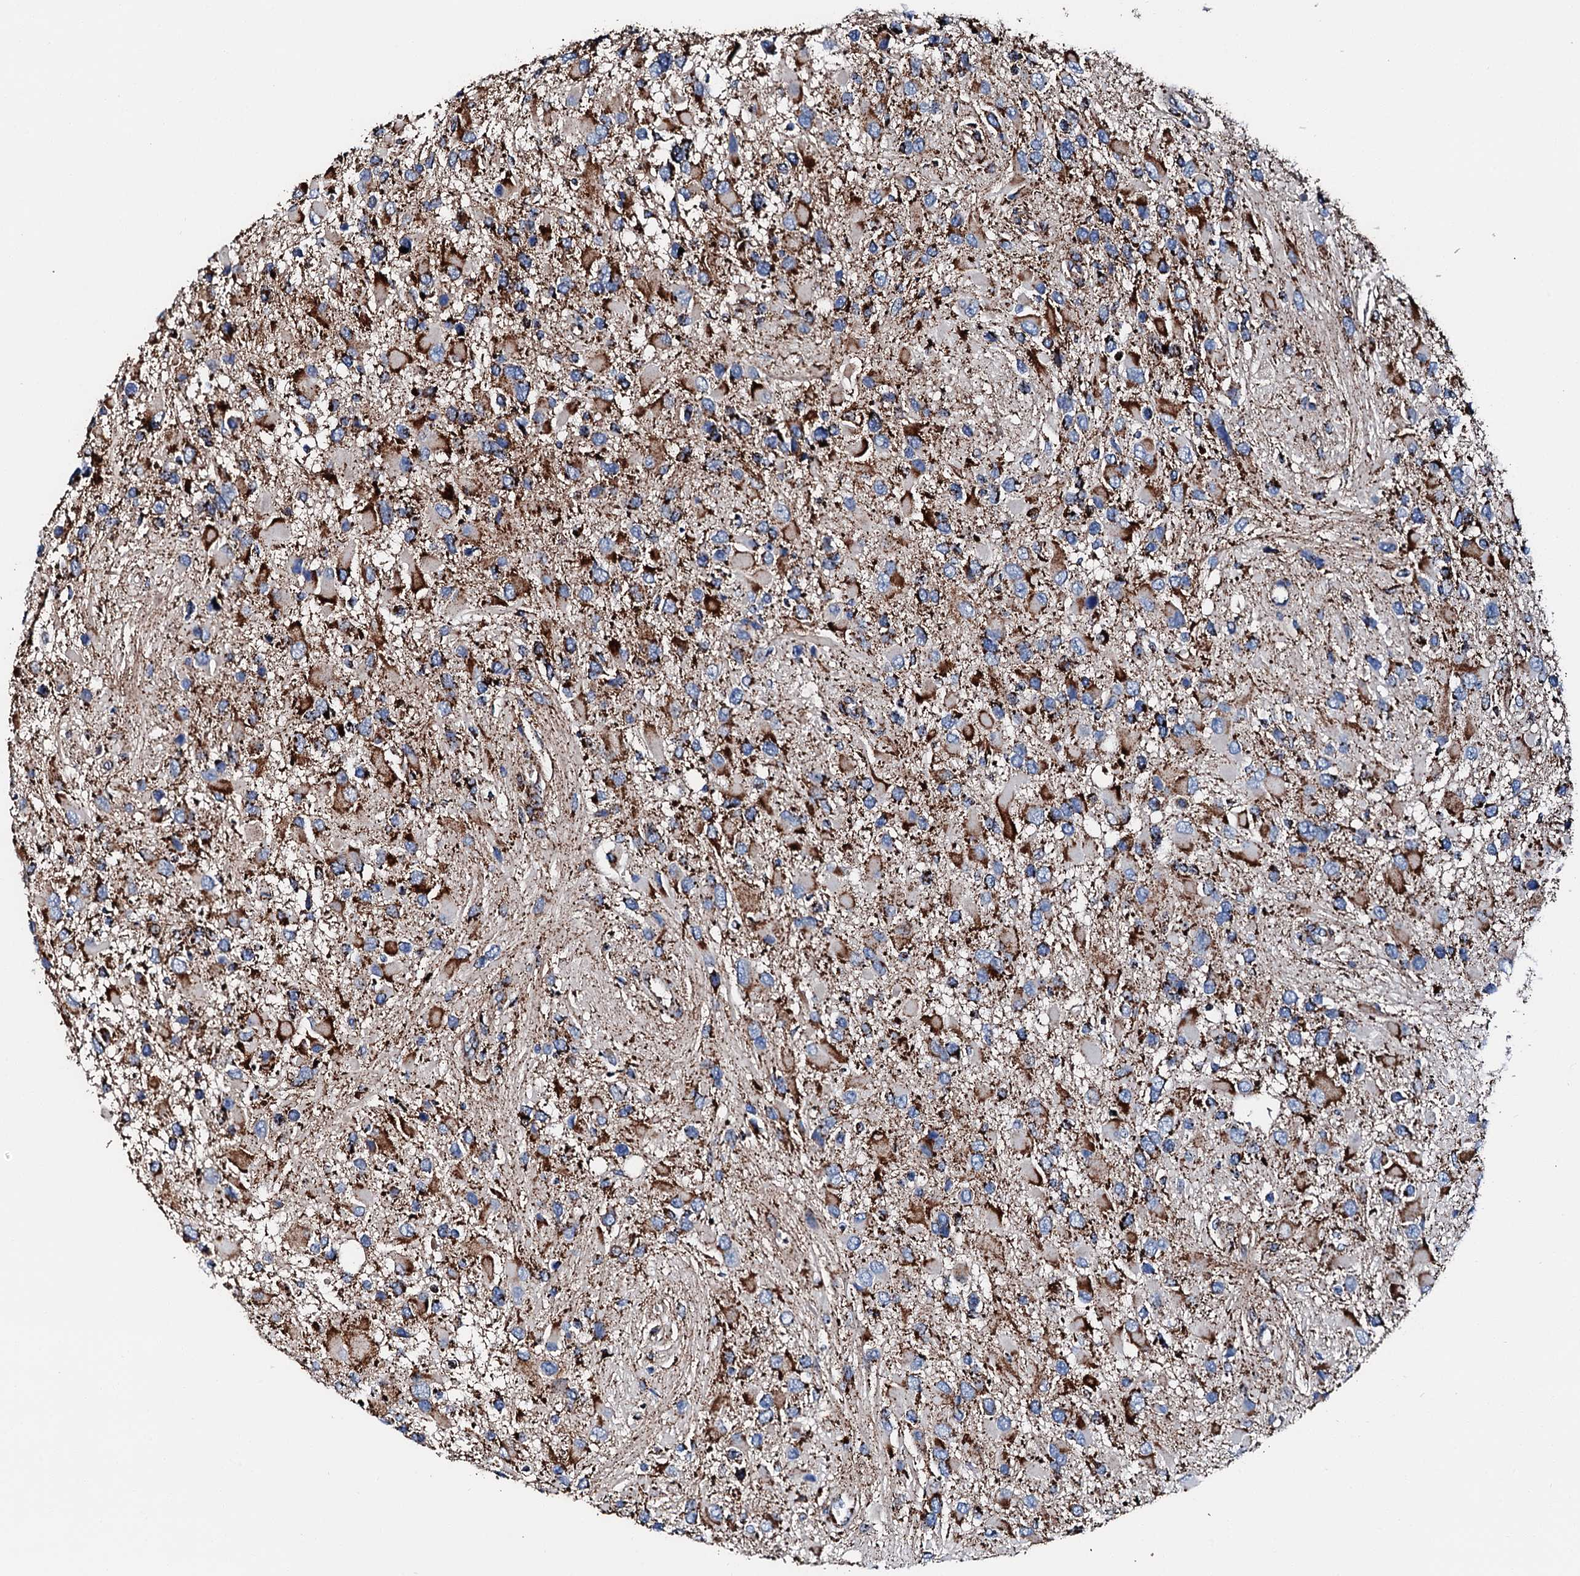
{"staining": {"intensity": "strong", "quantity": "25%-75%", "location": "cytoplasmic/membranous"}, "tissue": "glioma", "cell_type": "Tumor cells", "image_type": "cancer", "snomed": [{"axis": "morphology", "description": "Glioma, malignant, High grade"}, {"axis": "topography", "description": "Brain"}], "caption": "An image of human high-grade glioma (malignant) stained for a protein reveals strong cytoplasmic/membranous brown staining in tumor cells.", "gene": "HADH", "patient": {"sex": "male", "age": 53}}